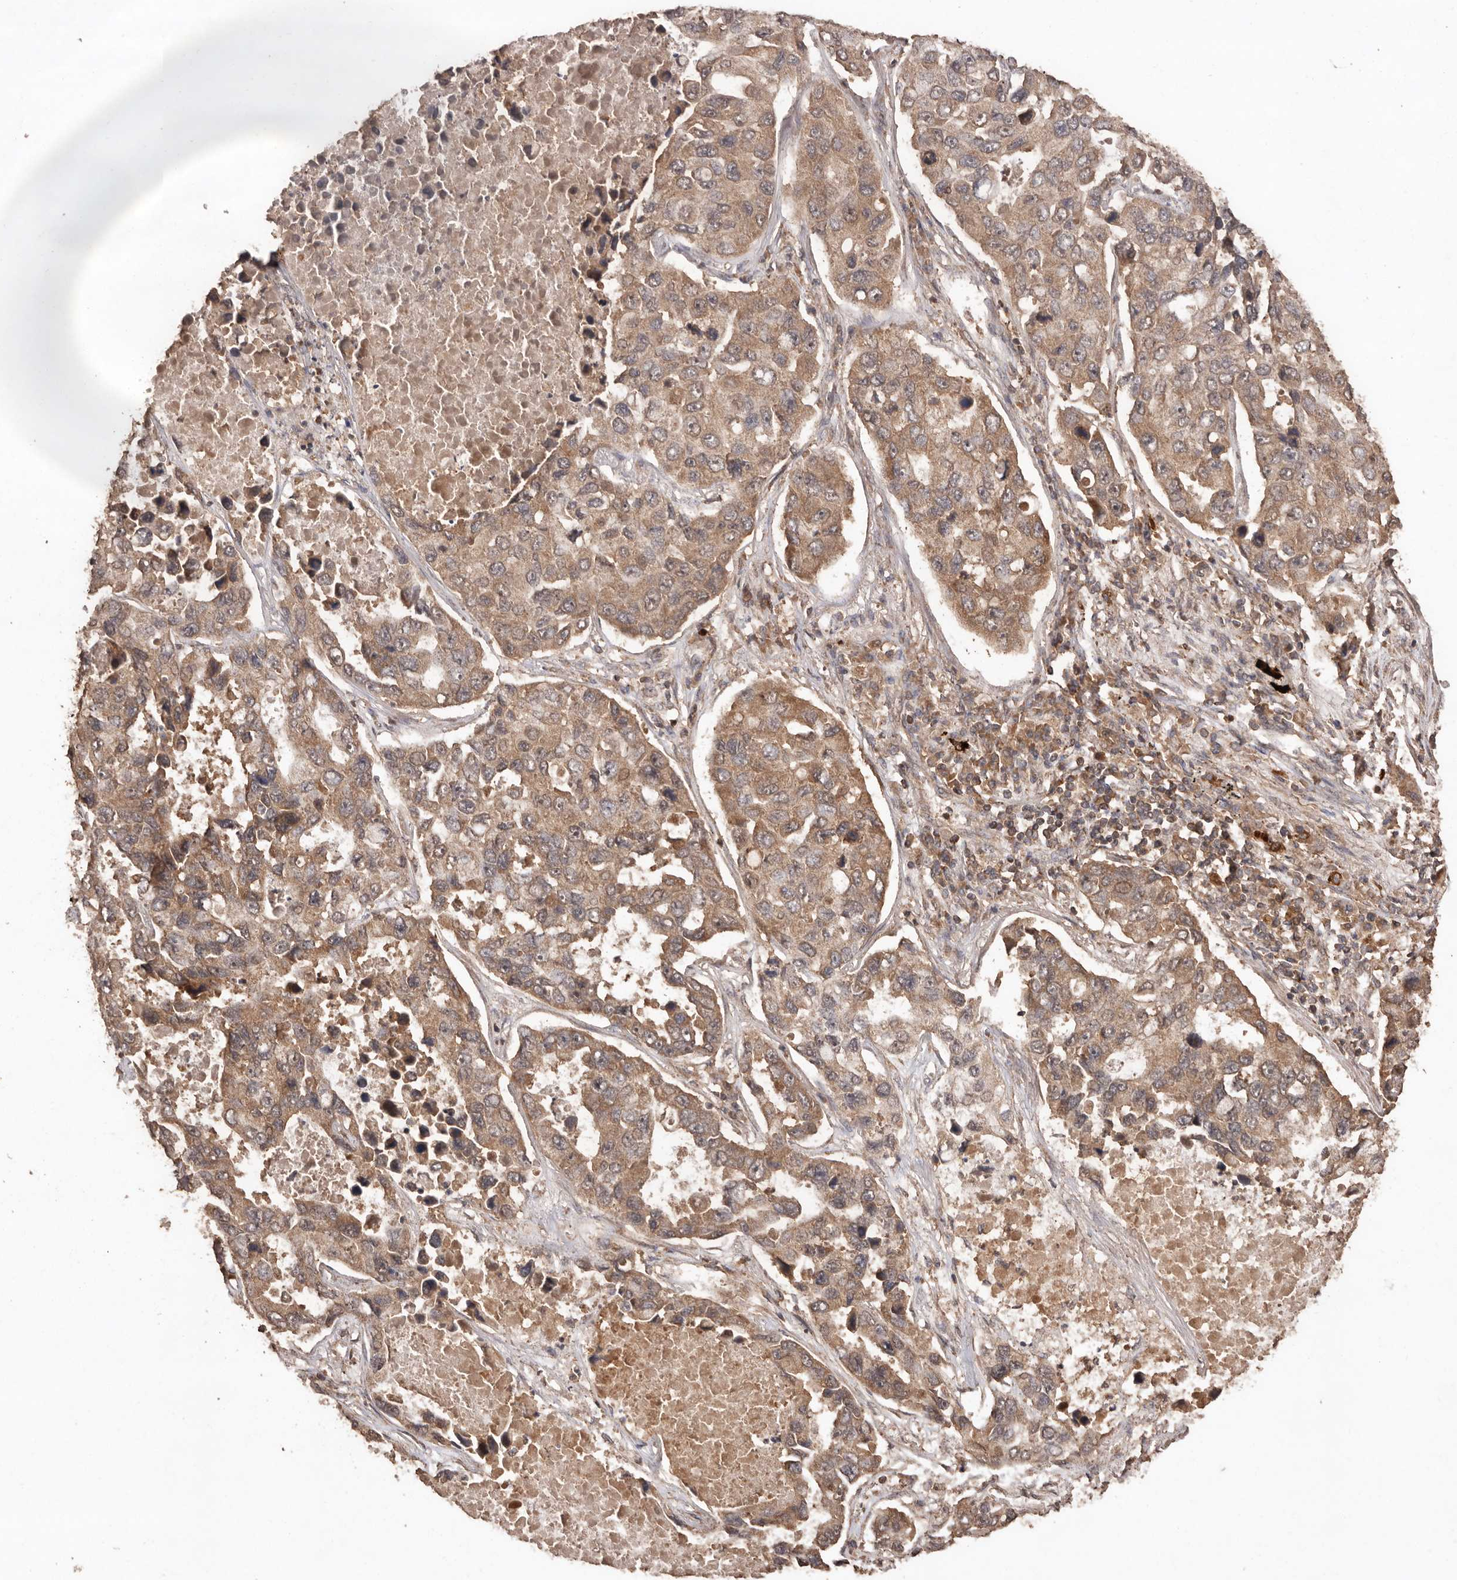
{"staining": {"intensity": "moderate", "quantity": ">75%", "location": "cytoplasmic/membranous"}, "tissue": "lung cancer", "cell_type": "Tumor cells", "image_type": "cancer", "snomed": [{"axis": "morphology", "description": "Adenocarcinoma, NOS"}, {"axis": "topography", "description": "Lung"}], "caption": "A brown stain shows moderate cytoplasmic/membranous staining of a protein in human lung adenocarcinoma tumor cells.", "gene": "RWDD1", "patient": {"sex": "male", "age": 64}}